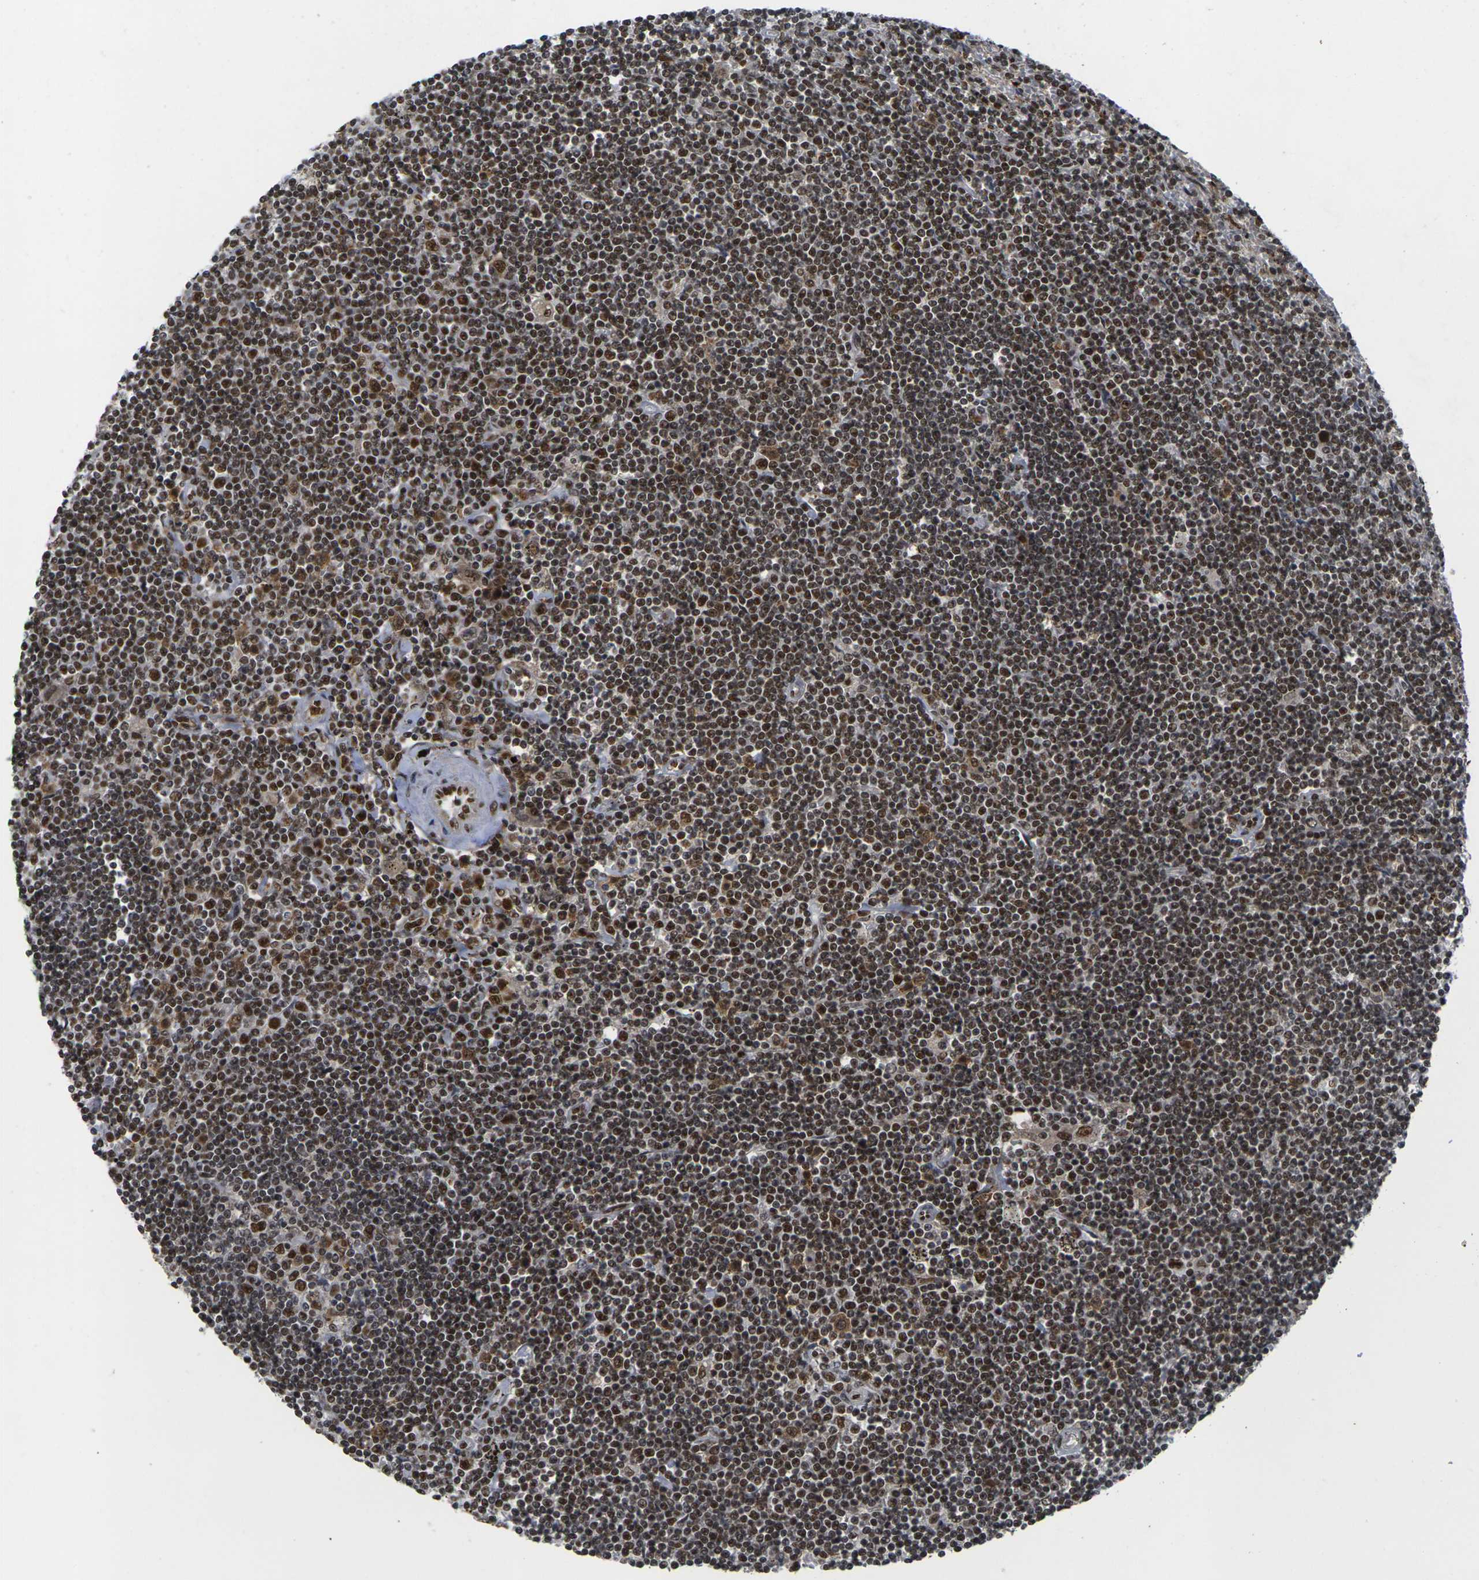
{"staining": {"intensity": "strong", "quantity": ">75%", "location": "nuclear"}, "tissue": "lymphoma", "cell_type": "Tumor cells", "image_type": "cancer", "snomed": [{"axis": "morphology", "description": "Malignant lymphoma, non-Hodgkin's type, Low grade"}, {"axis": "topography", "description": "Spleen"}], "caption": "Immunohistochemical staining of lymphoma exhibits strong nuclear protein expression in approximately >75% of tumor cells.", "gene": "GTF2E1", "patient": {"sex": "male", "age": 76}}